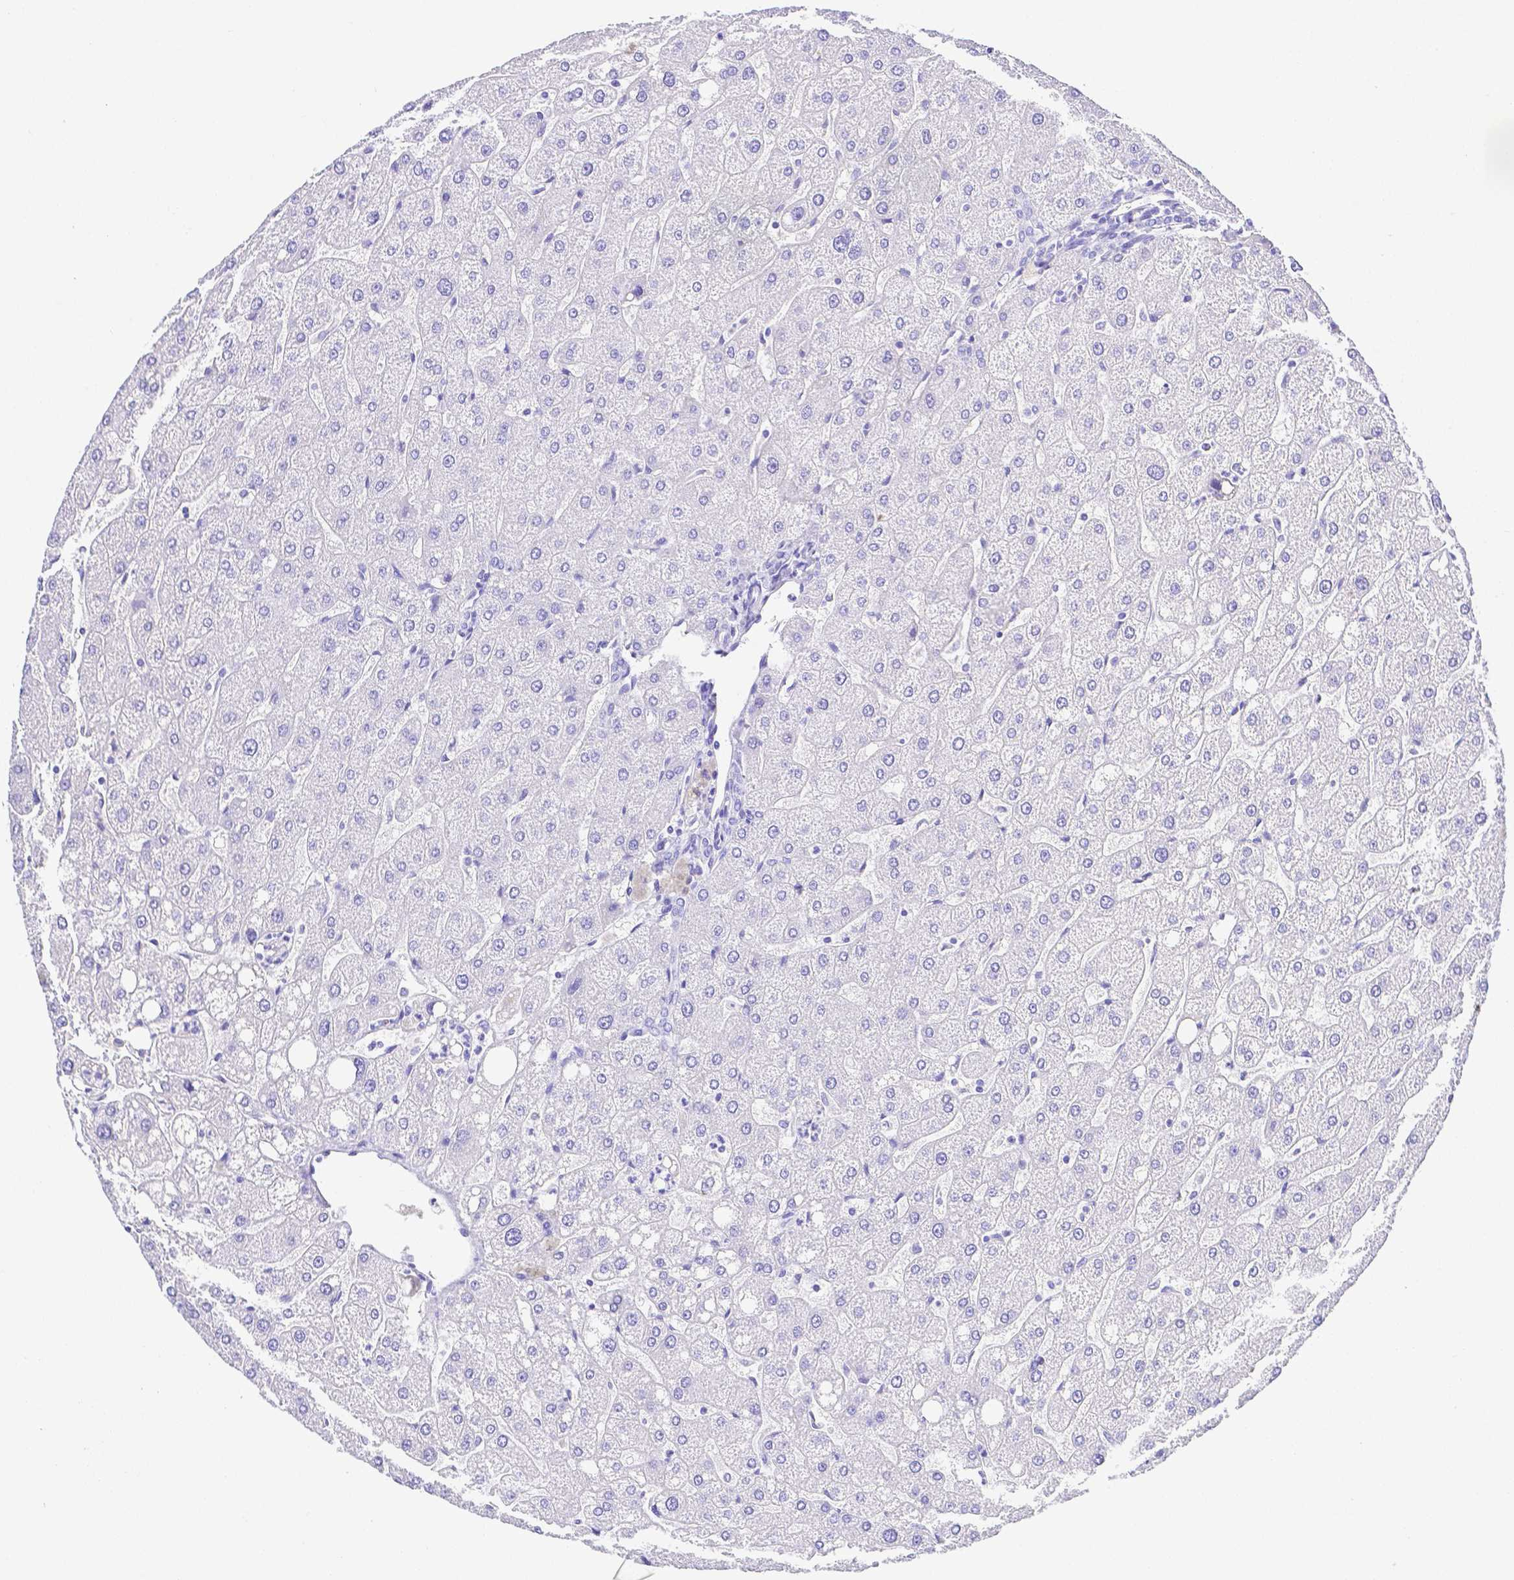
{"staining": {"intensity": "negative", "quantity": "none", "location": "none"}, "tissue": "liver", "cell_type": "Cholangiocytes", "image_type": "normal", "snomed": [{"axis": "morphology", "description": "Normal tissue, NOS"}, {"axis": "topography", "description": "Liver"}], "caption": "Immunohistochemical staining of unremarkable liver demonstrates no significant staining in cholangiocytes. (Brightfield microscopy of DAB (3,3'-diaminobenzidine) immunohistochemistry at high magnification).", "gene": "SMR3A", "patient": {"sex": "male", "age": 67}}